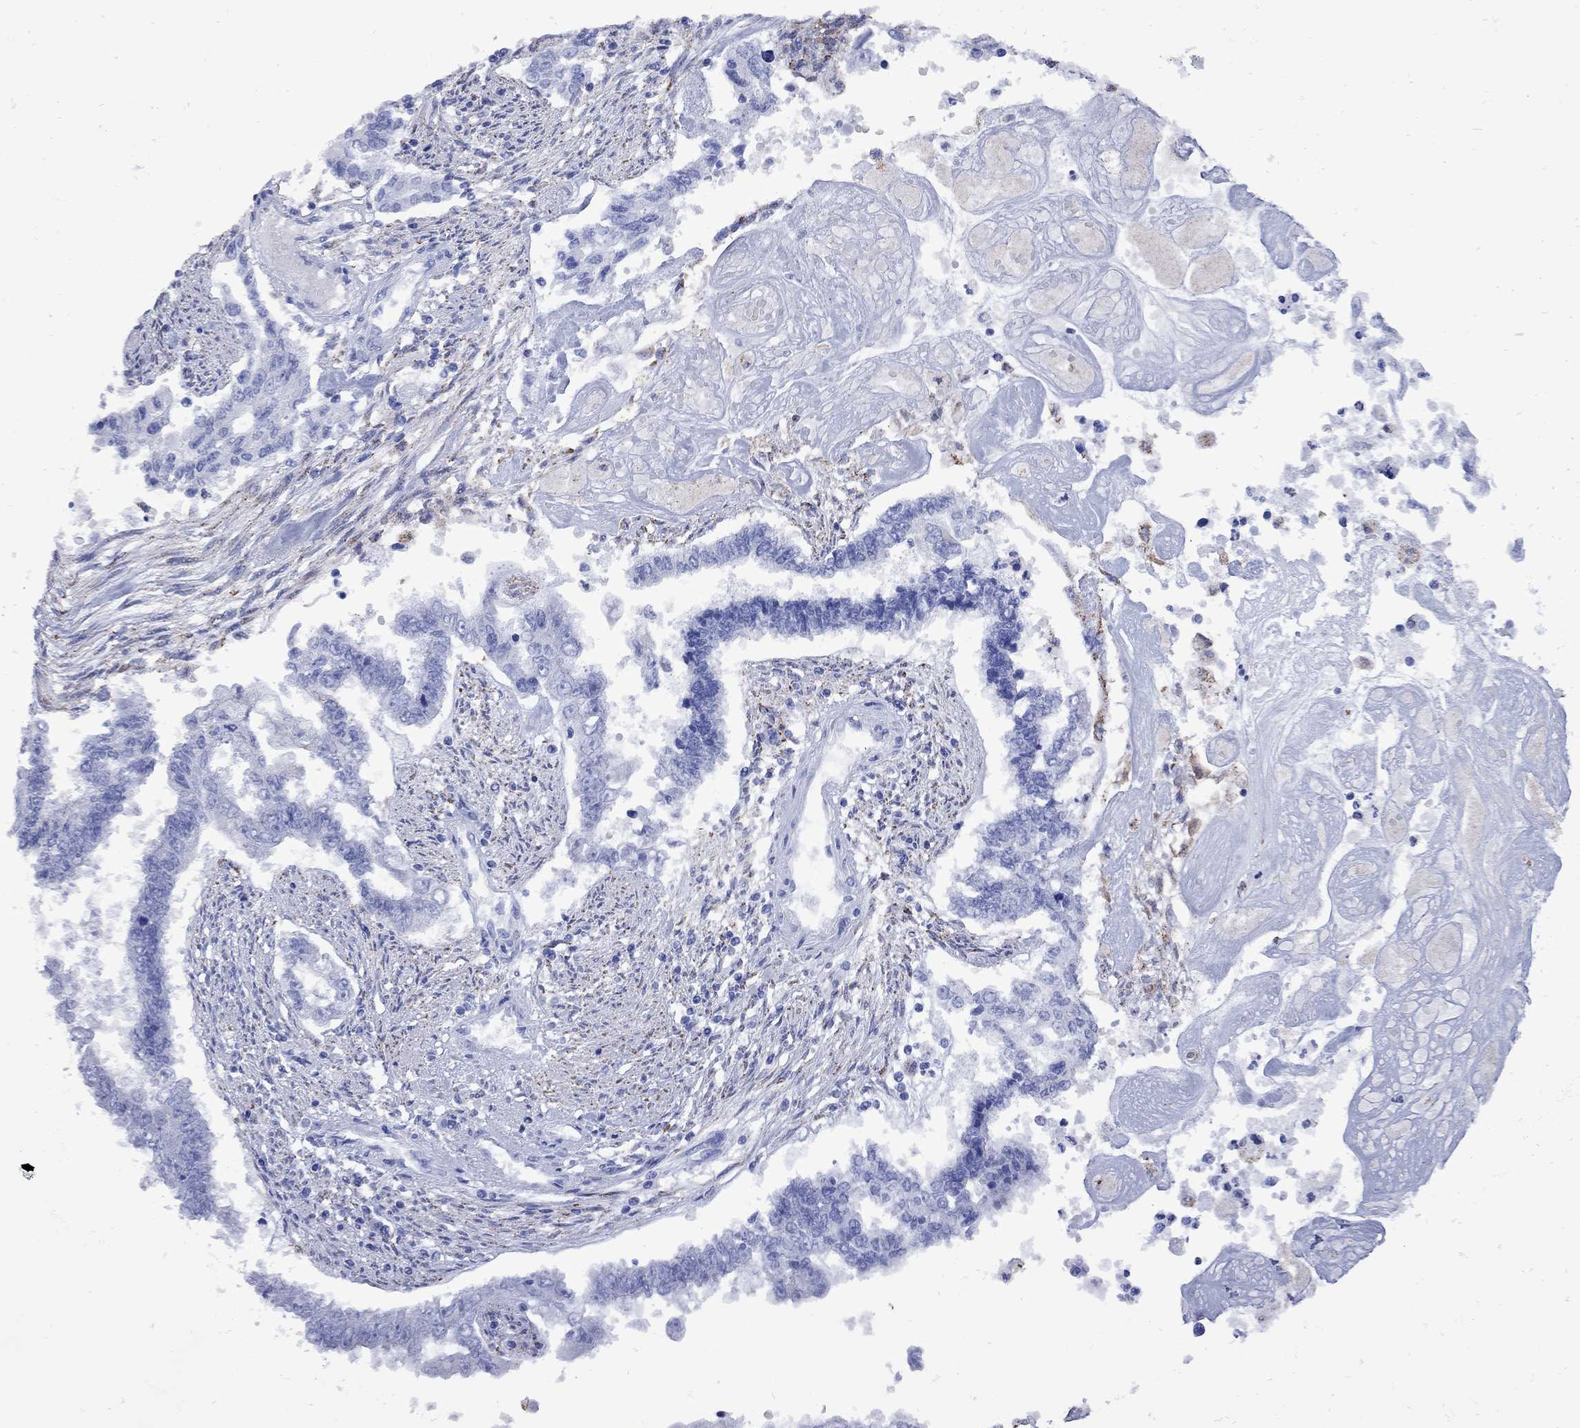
{"staining": {"intensity": "negative", "quantity": "none", "location": "none"}, "tissue": "endometrial cancer", "cell_type": "Tumor cells", "image_type": "cancer", "snomed": [{"axis": "morphology", "description": "Adenocarcinoma, NOS"}, {"axis": "topography", "description": "Uterus"}], "caption": "There is no significant staining in tumor cells of adenocarcinoma (endometrial).", "gene": "SESTD1", "patient": {"sex": "female", "age": 59}}